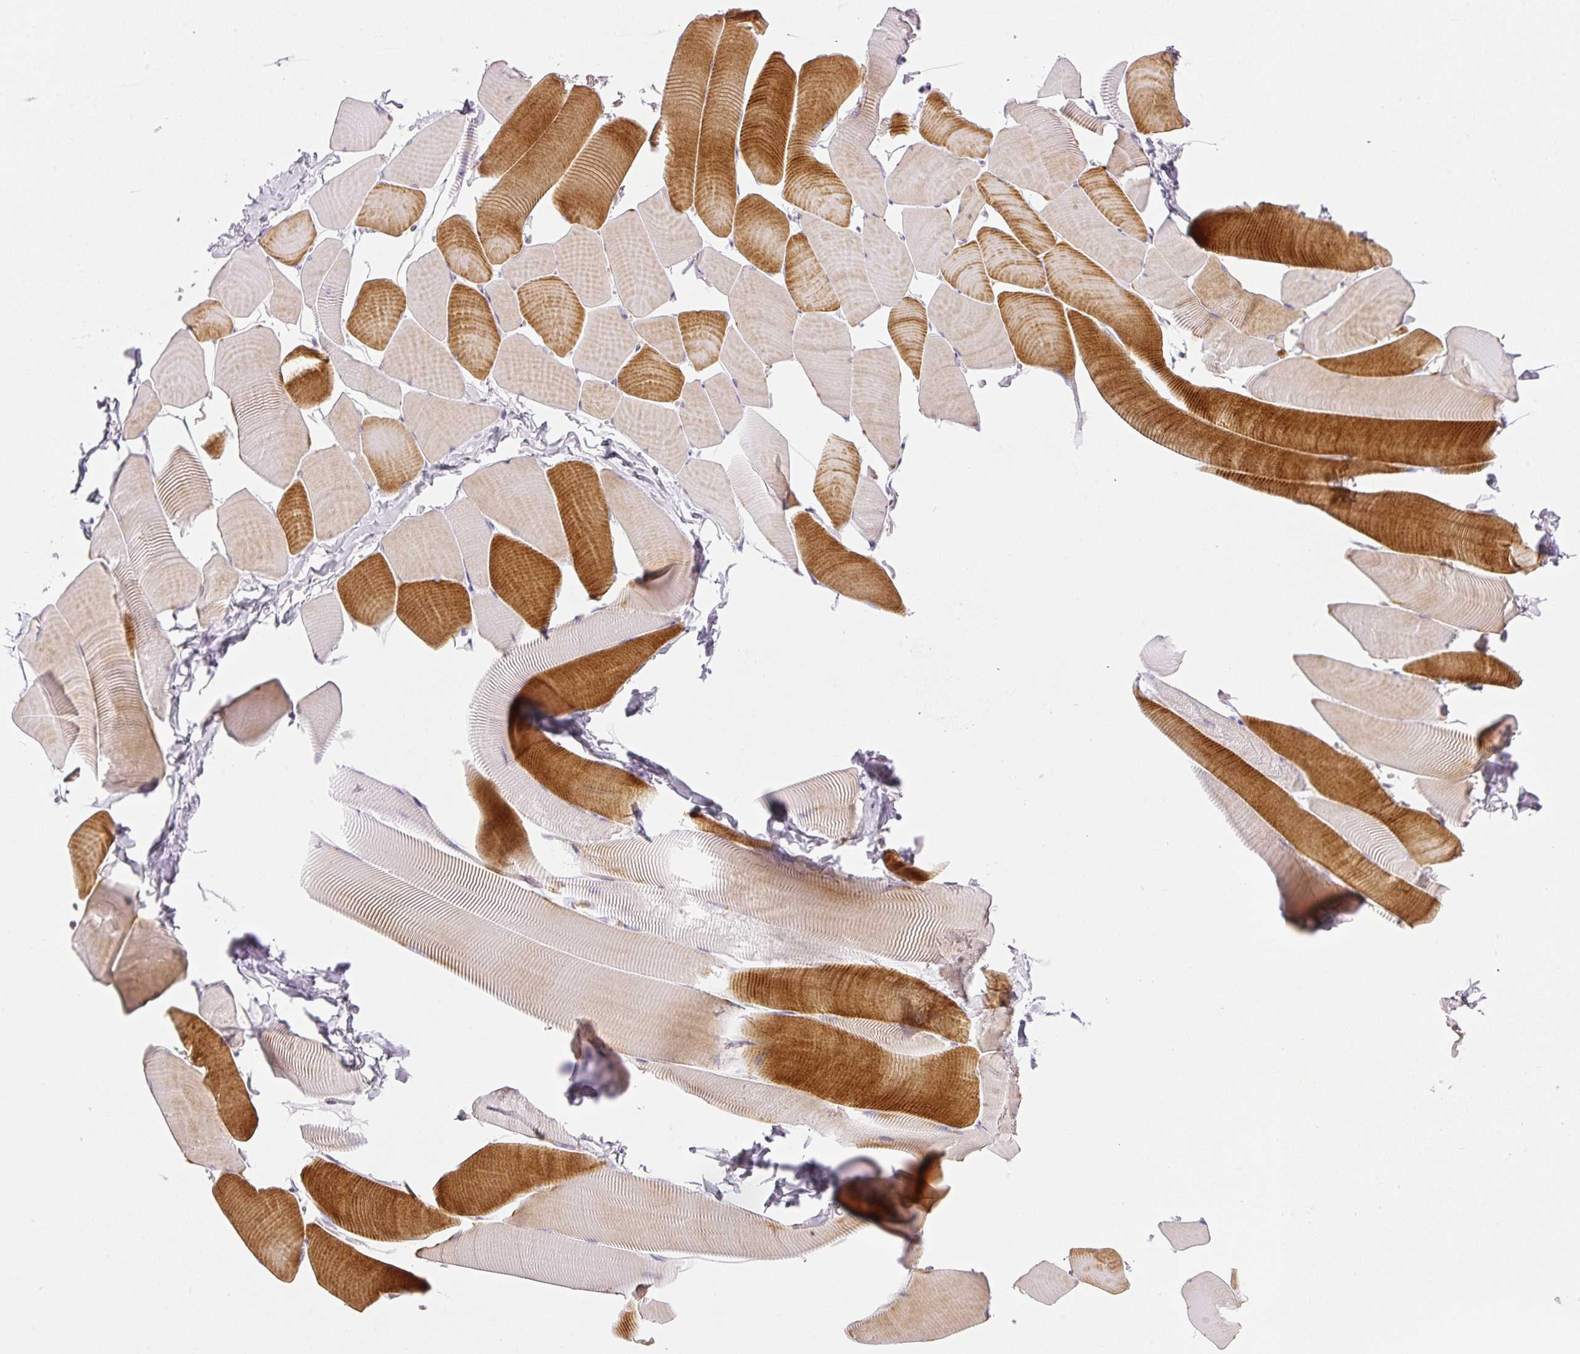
{"staining": {"intensity": "strong", "quantity": "25%-75%", "location": "cytoplasmic/membranous"}, "tissue": "skeletal muscle", "cell_type": "Myocytes", "image_type": "normal", "snomed": [{"axis": "morphology", "description": "Normal tissue, NOS"}, {"axis": "topography", "description": "Skeletal muscle"}], "caption": "Myocytes exhibit high levels of strong cytoplasmic/membranous expression in approximately 25%-75% of cells in unremarkable human skeletal muscle.", "gene": "RAX2", "patient": {"sex": "male", "age": 25}}